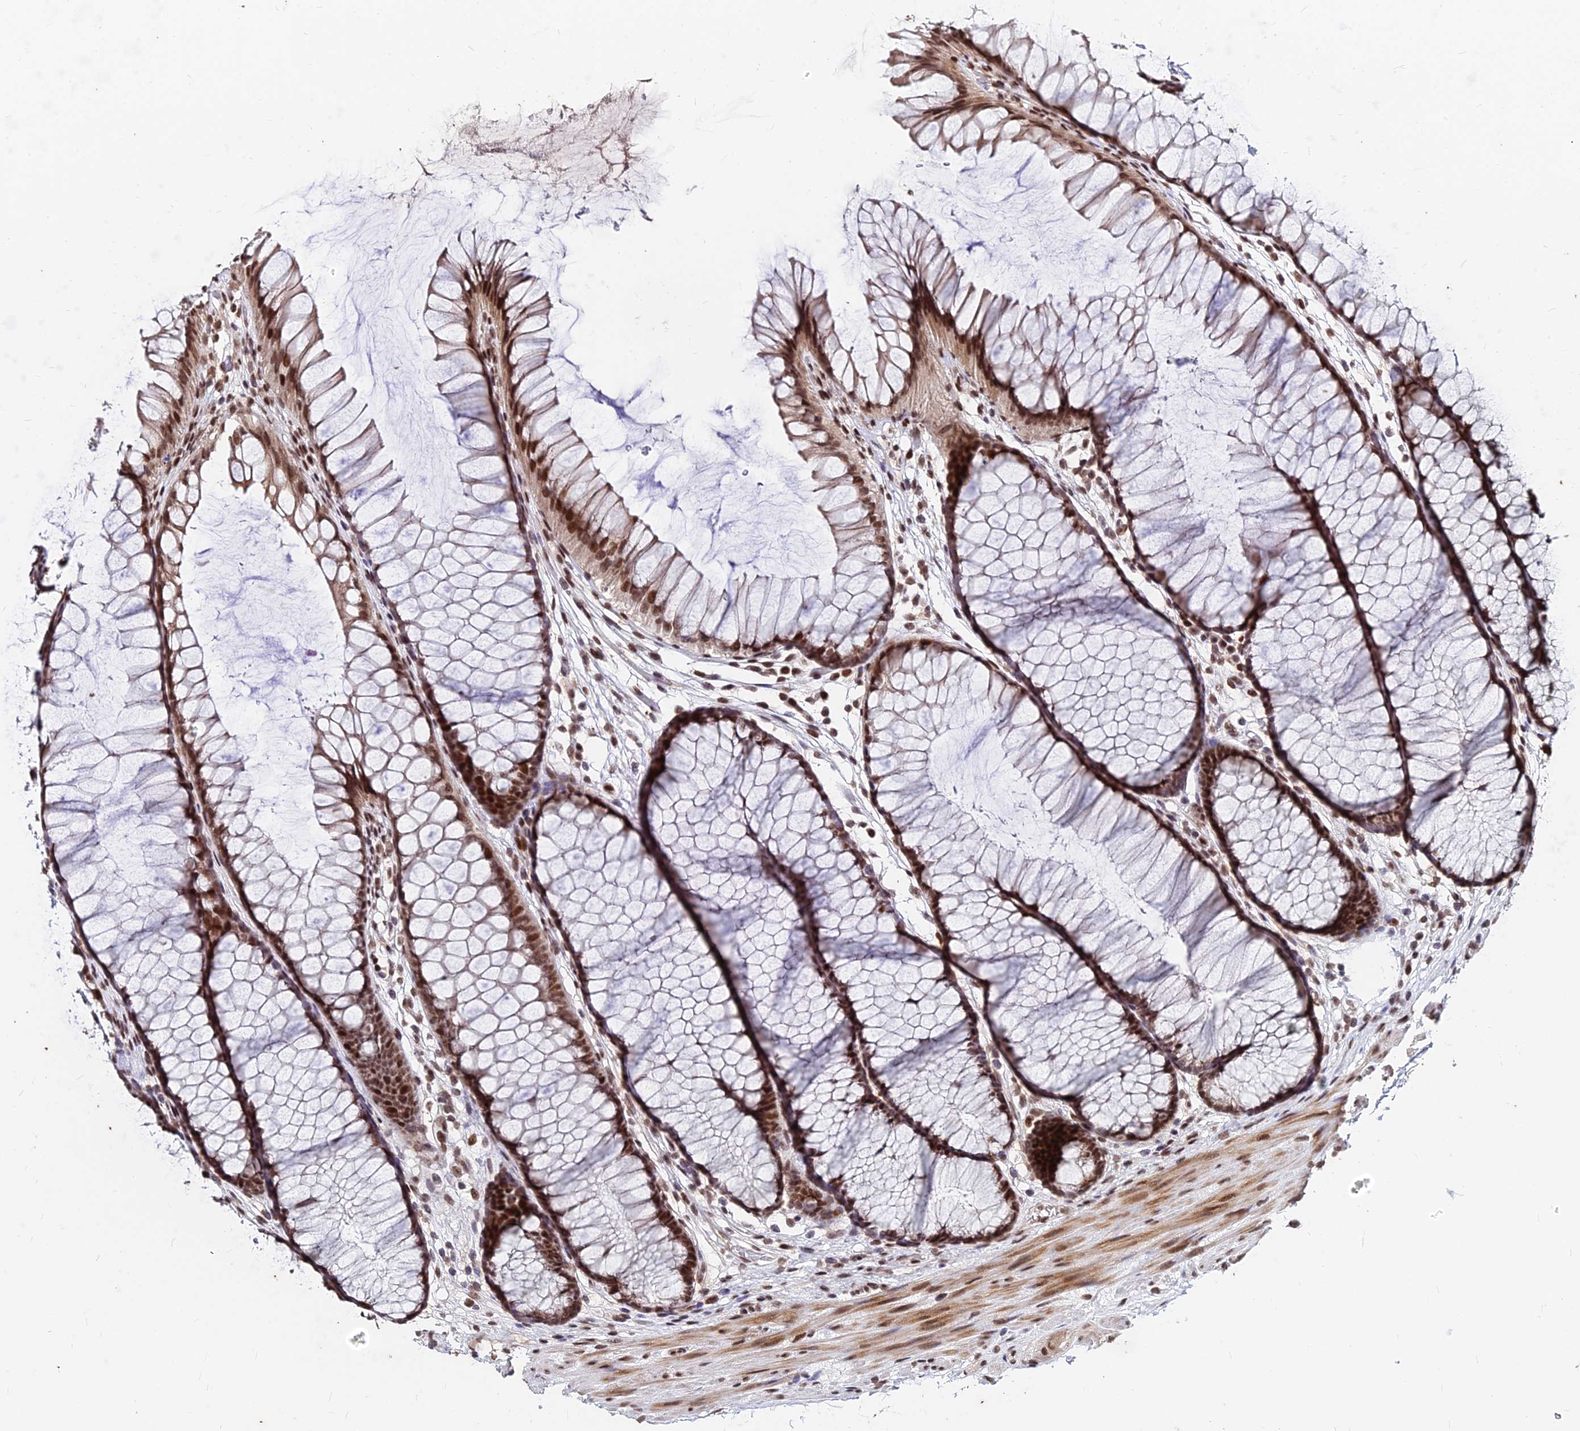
{"staining": {"intensity": "moderate", "quantity": ">75%", "location": "nuclear"}, "tissue": "colon", "cell_type": "Endothelial cells", "image_type": "normal", "snomed": [{"axis": "morphology", "description": "Normal tissue, NOS"}, {"axis": "topography", "description": "Colon"}], "caption": "Immunohistochemical staining of unremarkable colon reveals moderate nuclear protein staining in approximately >75% of endothelial cells. (Stains: DAB in brown, nuclei in blue, Microscopy: brightfield microscopy at high magnification).", "gene": "ZBED4", "patient": {"sex": "female", "age": 82}}